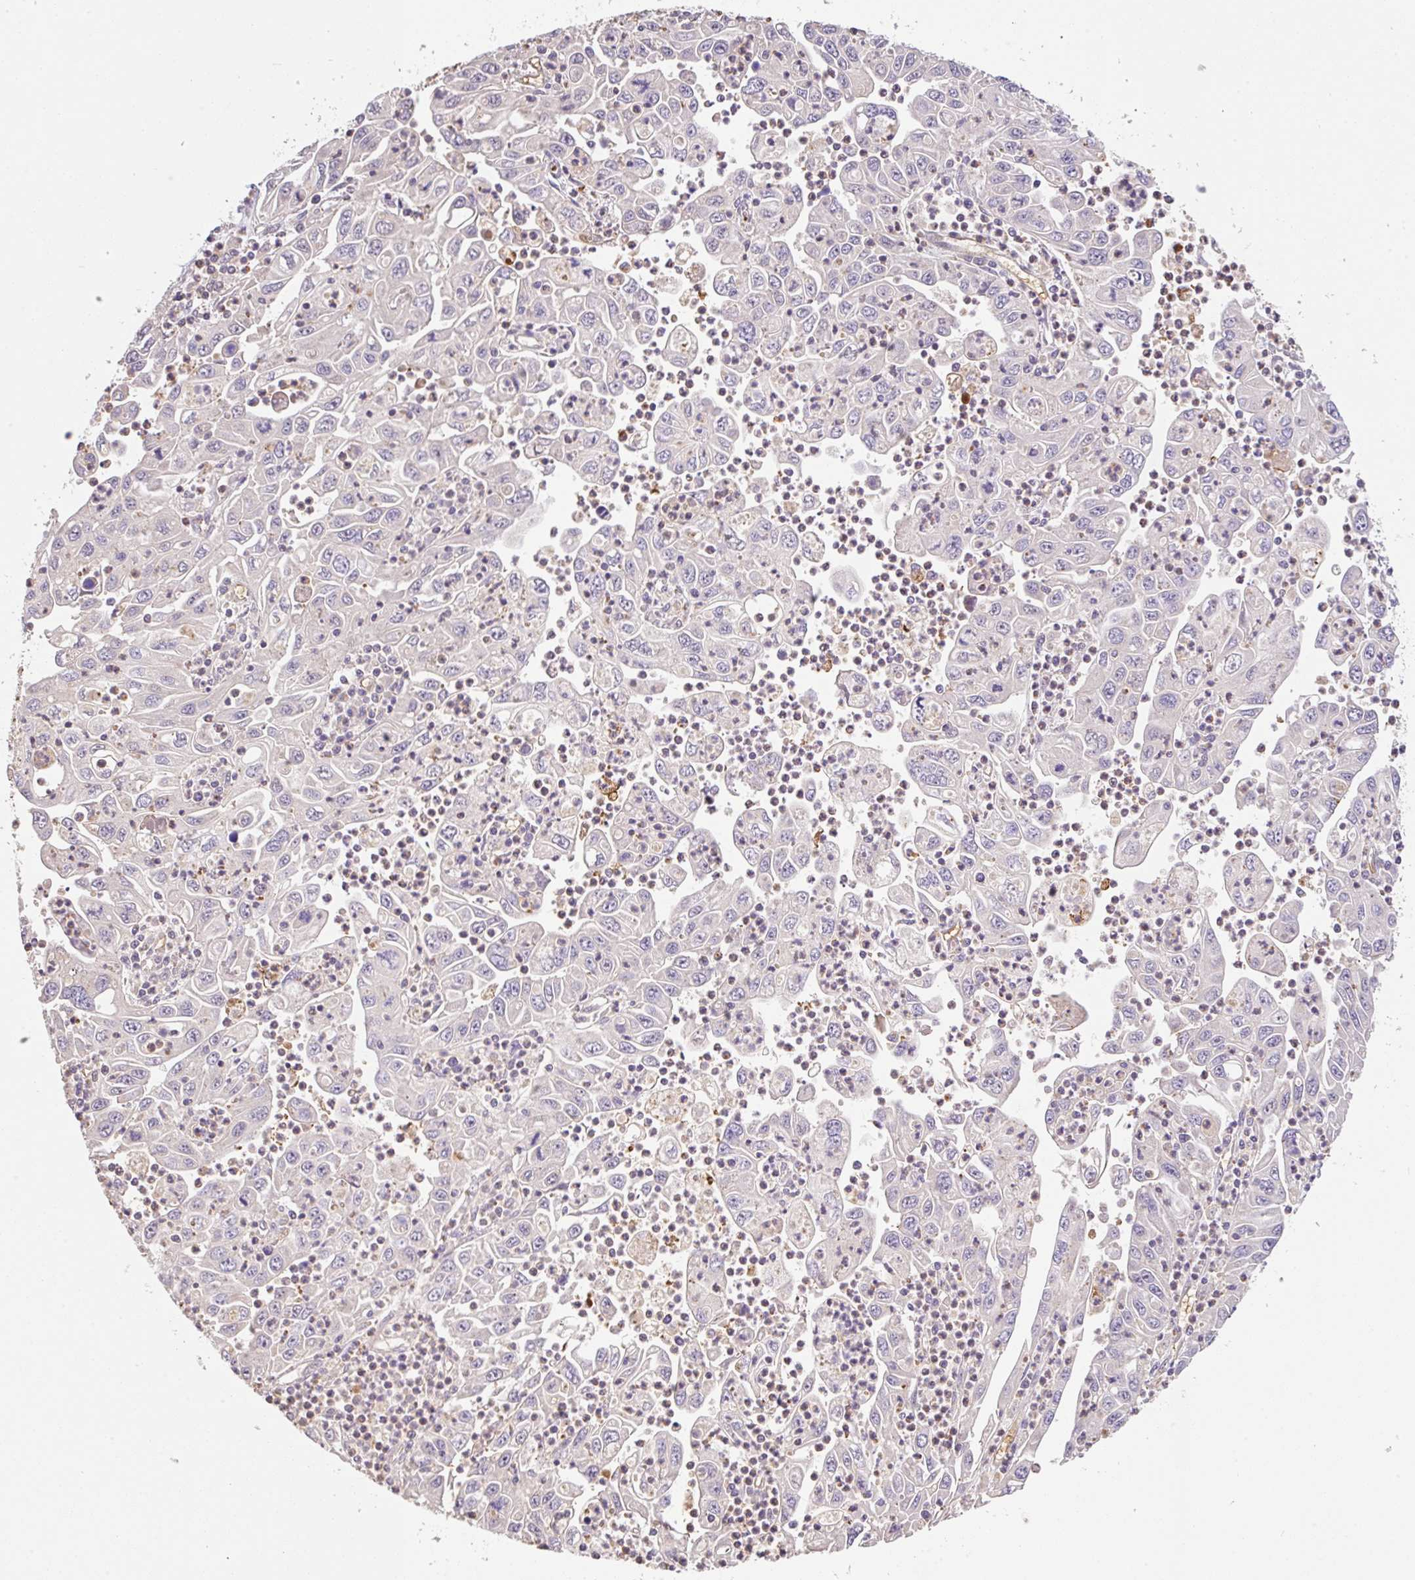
{"staining": {"intensity": "negative", "quantity": "none", "location": "none"}, "tissue": "endometrial cancer", "cell_type": "Tumor cells", "image_type": "cancer", "snomed": [{"axis": "morphology", "description": "Adenocarcinoma, NOS"}, {"axis": "topography", "description": "Uterus"}], "caption": "Tumor cells show no significant protein staining in endometrial cancer (adenocarcinoma).", "gene": "C1QTNF9B", "patient": {"sex": "female", "age": 62}}